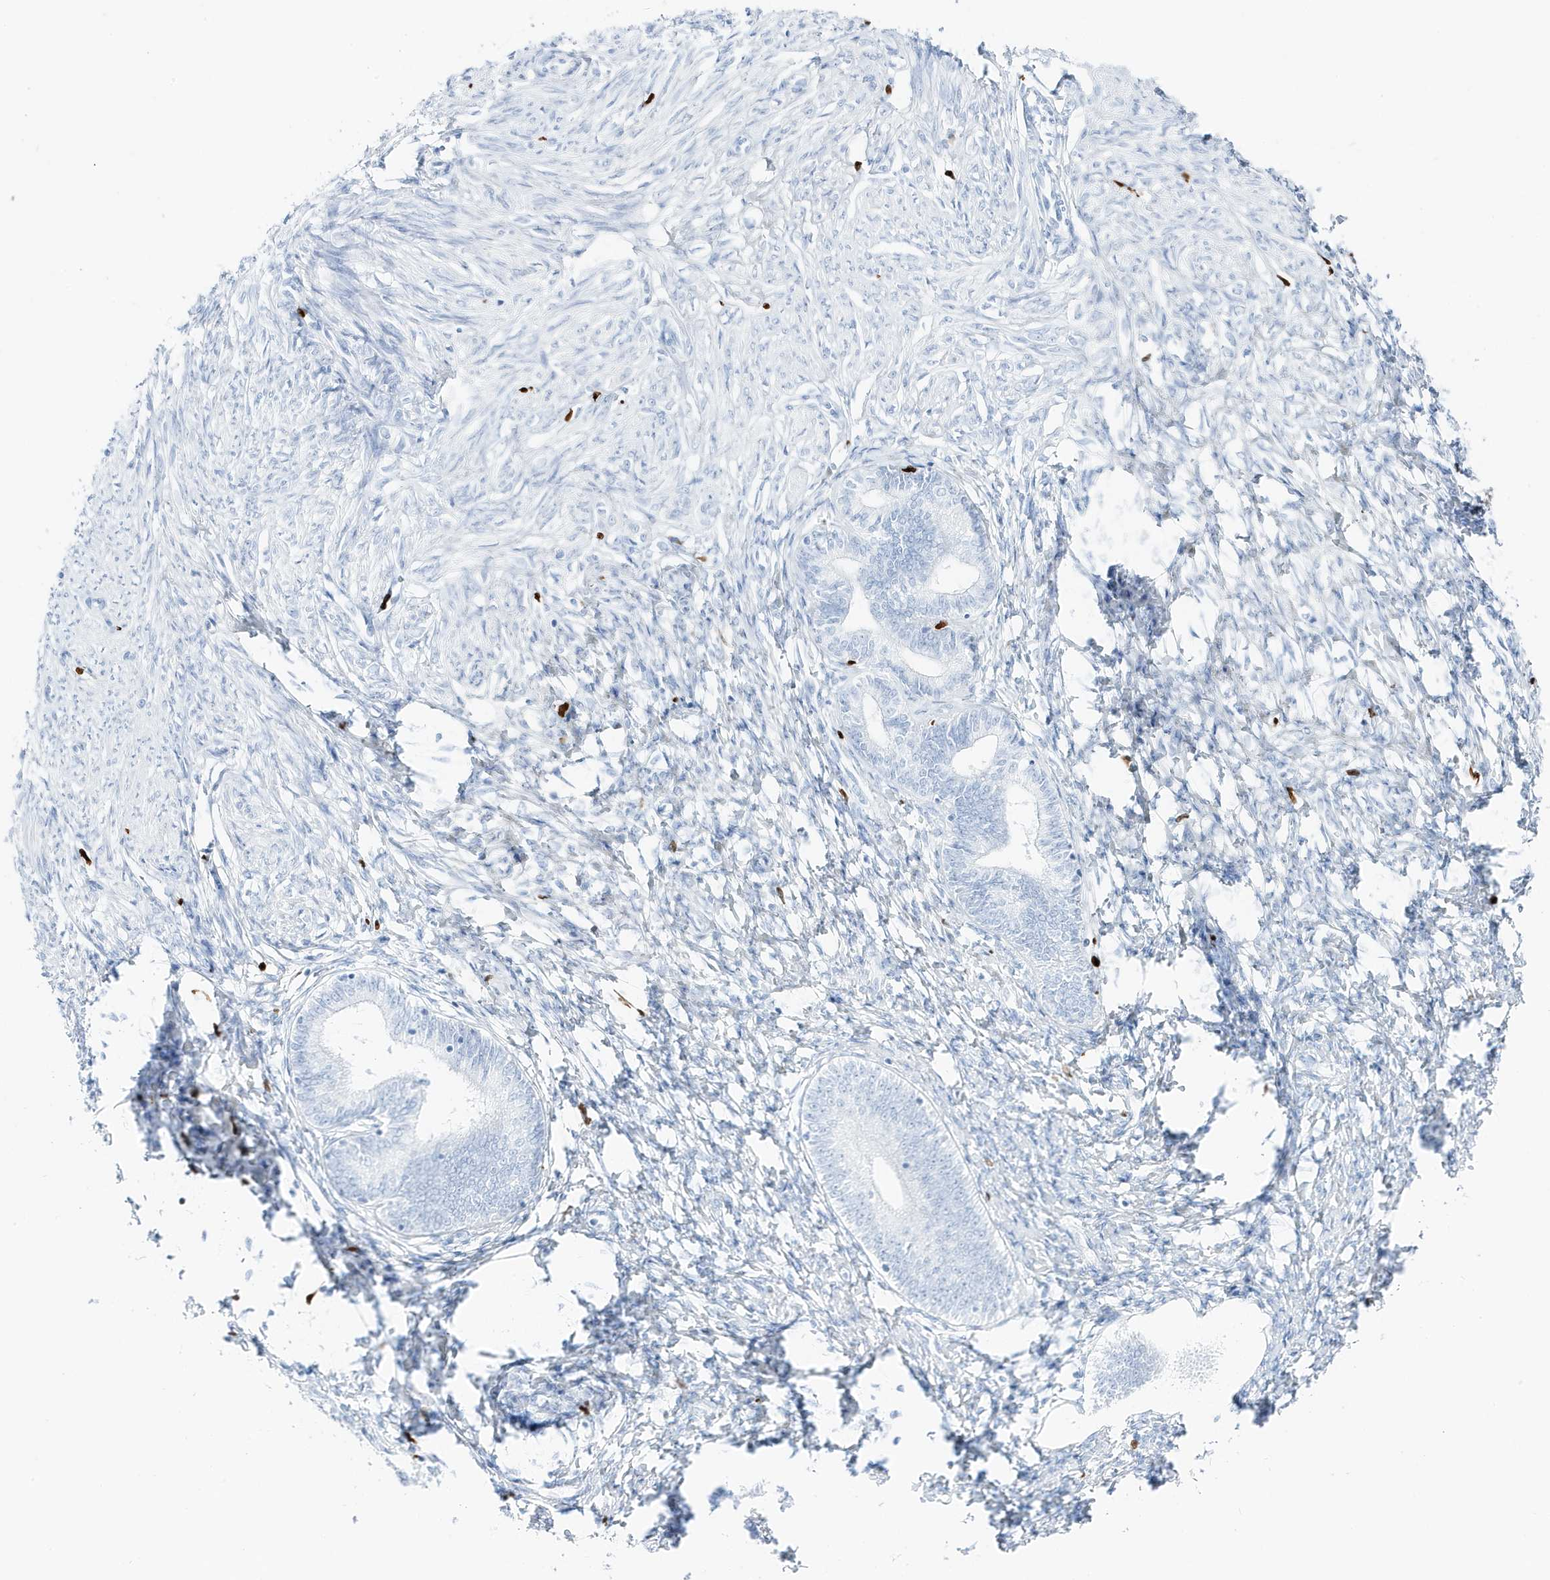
{"staining": {"intensity": "negative", "quantity": "none", "location": "none"}, "tissue": "endometrium", "cell_type": "Cells in endometrial stroma", "image_type": "normal", "snomed": [{"axis": "morphology", "description": "Normal tissue, NOS"}, {"axis": "topography", "description": "Endometrium"}], "caption": "The histopathology image demonstrates no staining of cells in endometrial stroma in normal endometrium.", "gene": "MNDA", "patient": {"sex": "female", "age": 72}}